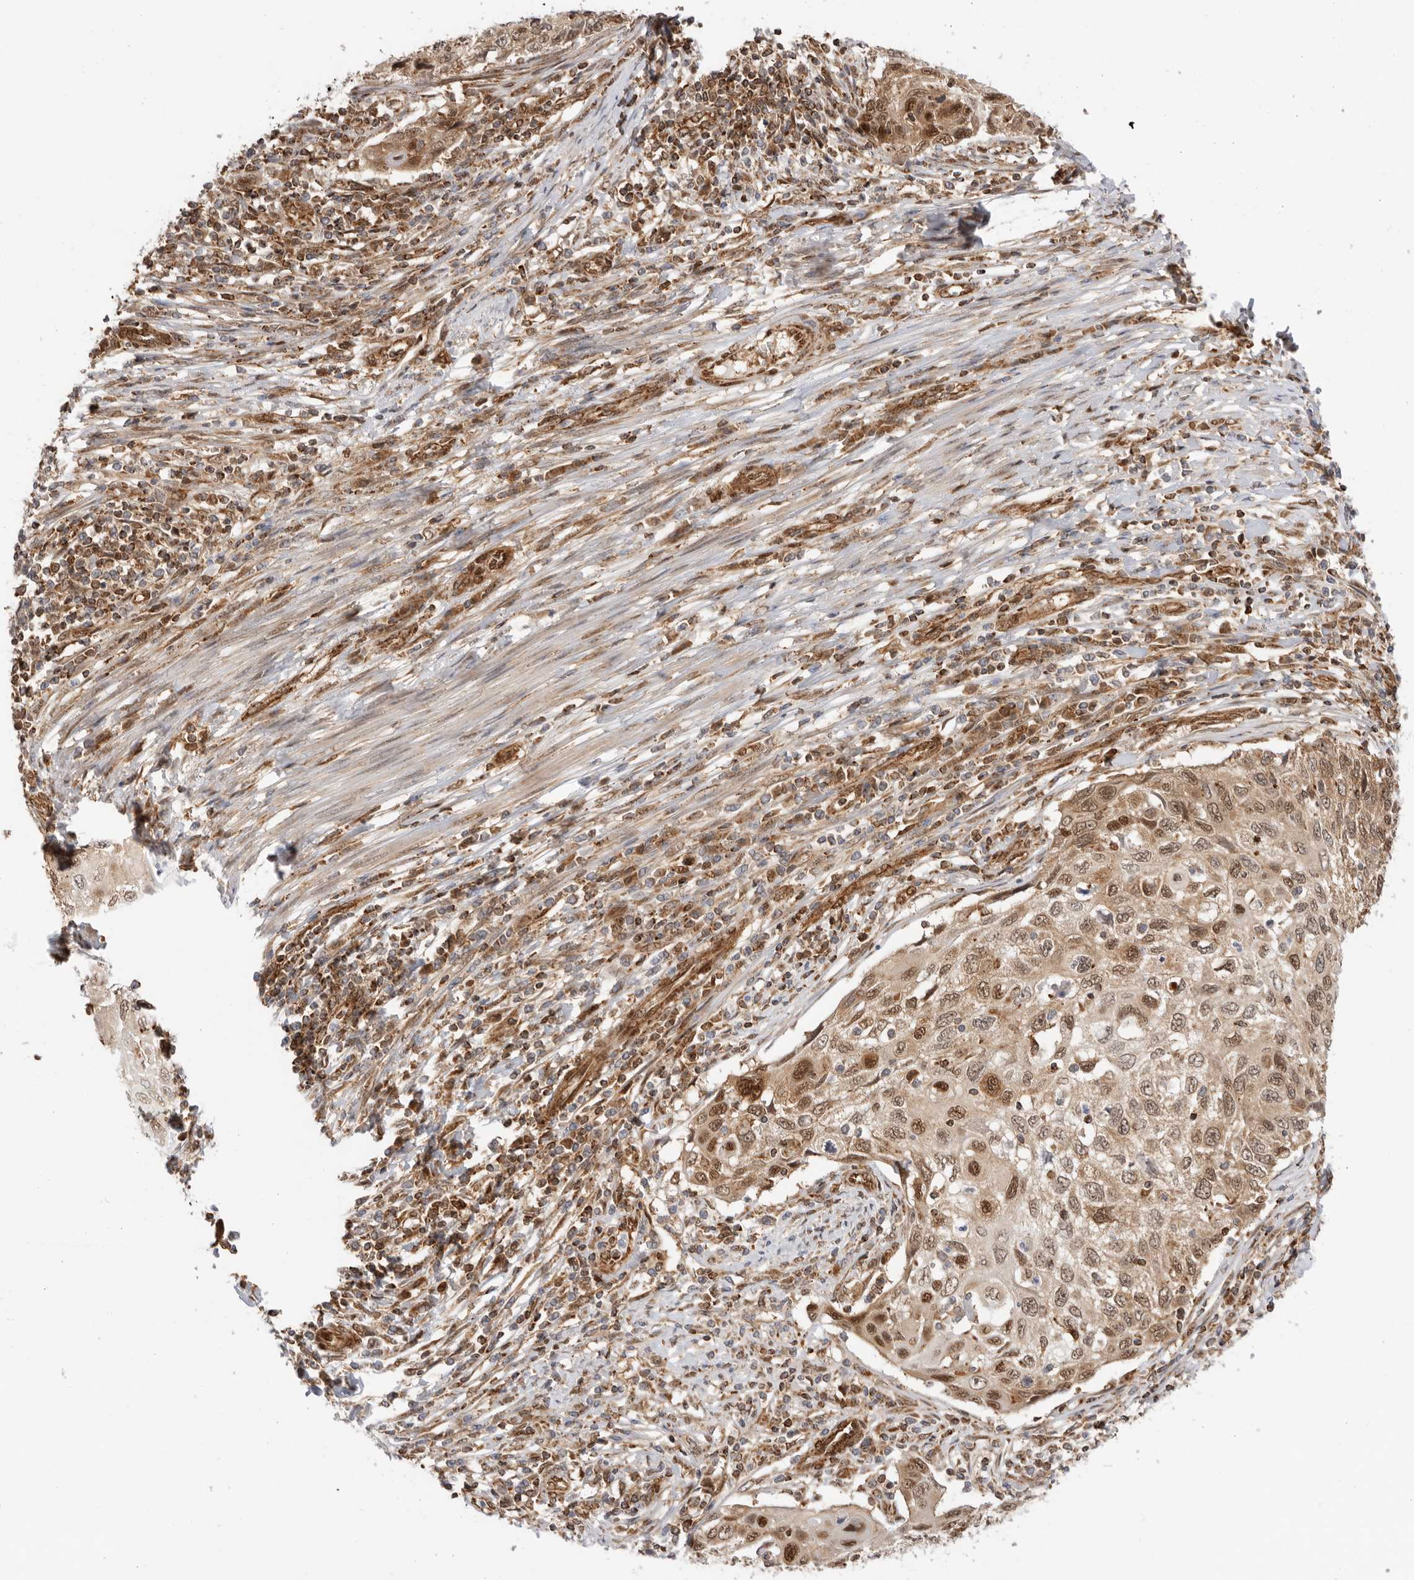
{"staining": {"intensity": "strong", "quantity": "25%-75%", "location": "nuclear"}, "tissue": "cervical cancer", "cell_type": "Tumor cells", "image_type": "cancer", "snomed": [{"axis": "morphology", "description": "Squamous cell carcinoma, NOS"}, {"axis": "topography", "description": "Cervix"}], "caption": "Immunohistochemical staining of human cervical cancer (squamous cell carcinoma) exhibits strong nuclear protein staining in about 25%-75% of tumor cells.", "gene": "DCAF8", "patient": {"sex": "female", "age": 70}}